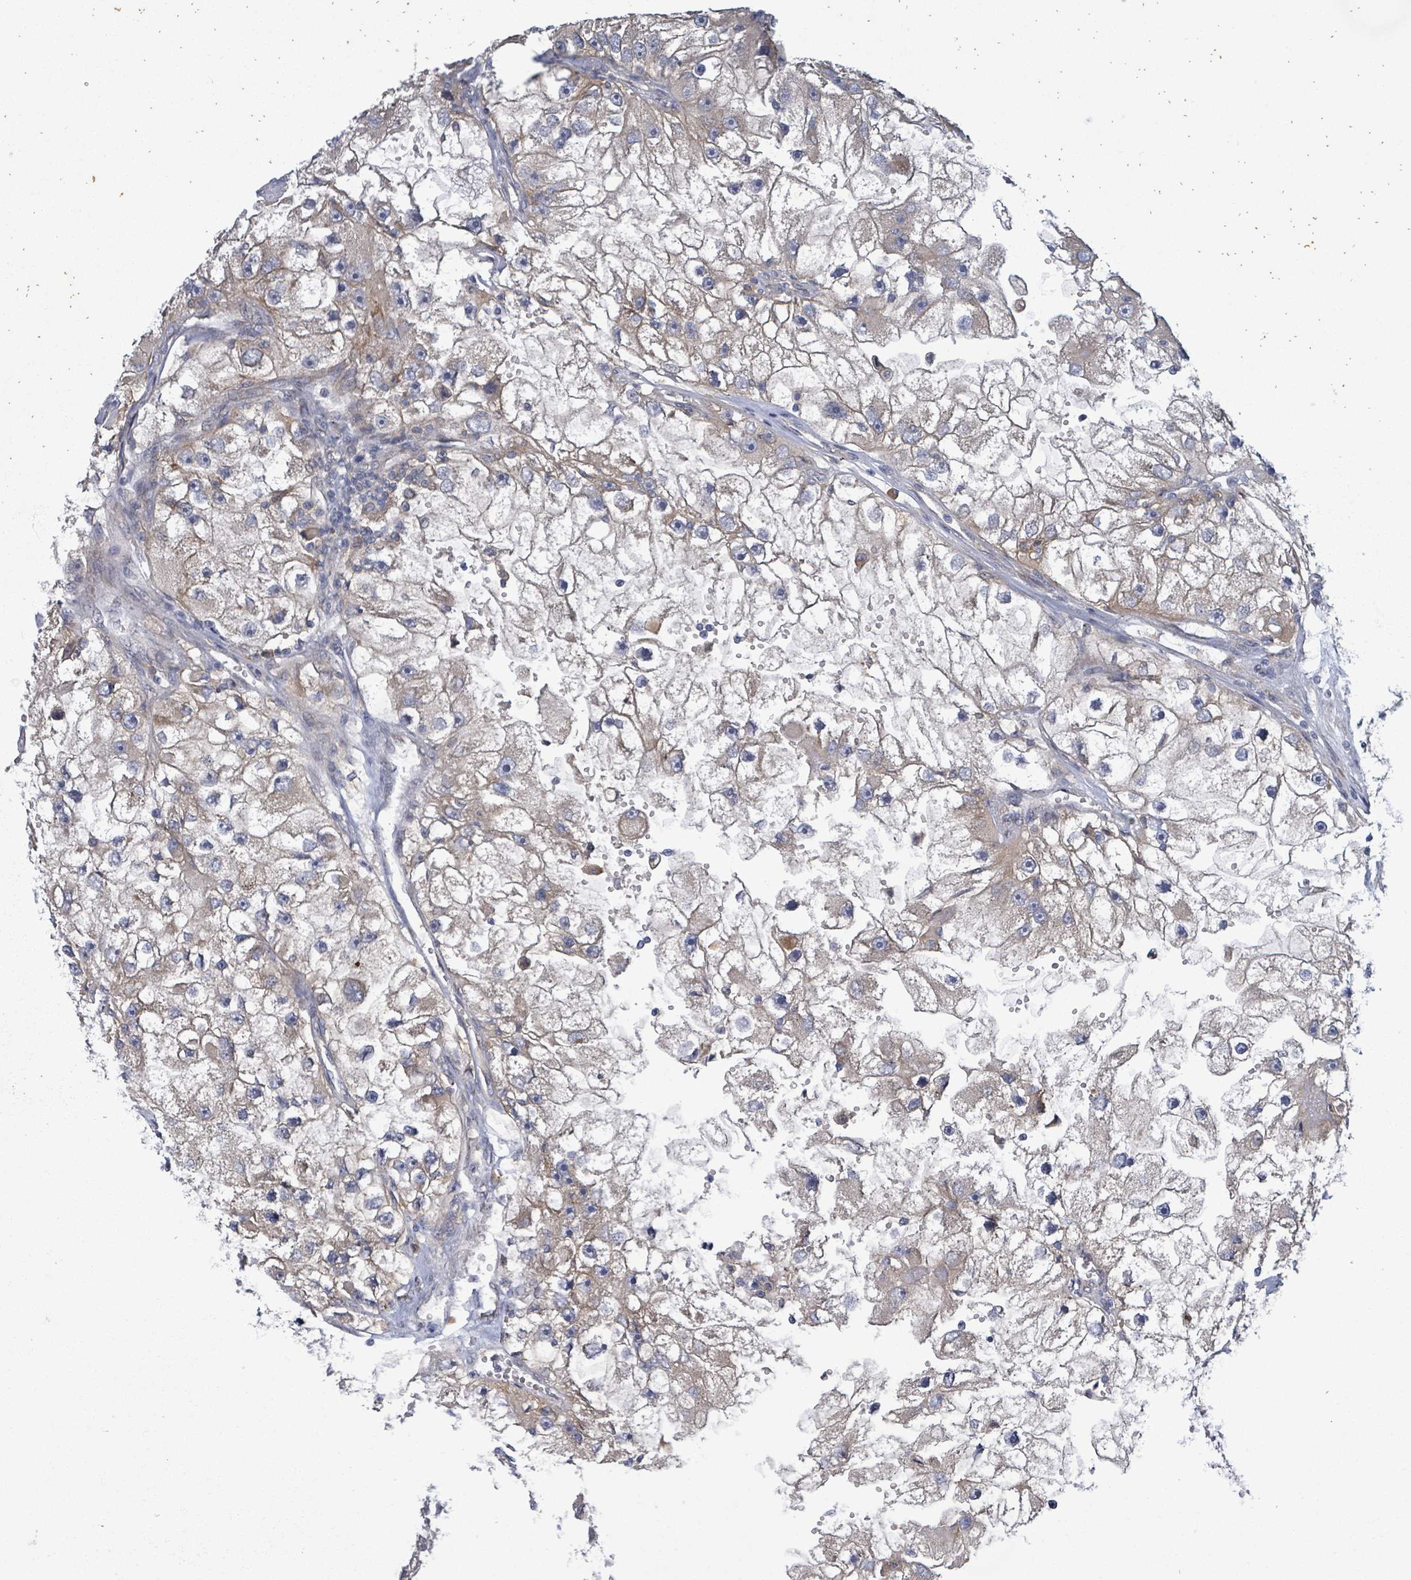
{"staining": {"intensity": "moderate", "quantity": "25%-75%", "location": "cytoplasmic/membranous"}, "tissue": "renal cancer", "cell_type": "Tumor cells", "image_type": "cancer", "snomed": [{"axis": "morphology", "description": "Adenocarcinoma, NOS"}, {"axis": "topography", "description": "Kidney"}], "caption": "Immunohistochemical staining of human adenocarcinoma (renal) exhibits medium levels of moderate cytoplasmic/membranous staining in about 25%-75% of tumor cells. (IHC, brightfield microscopy, high magnification).", "gene": "ATP13A1", "patient": {"sex": "male", "age": 63}}